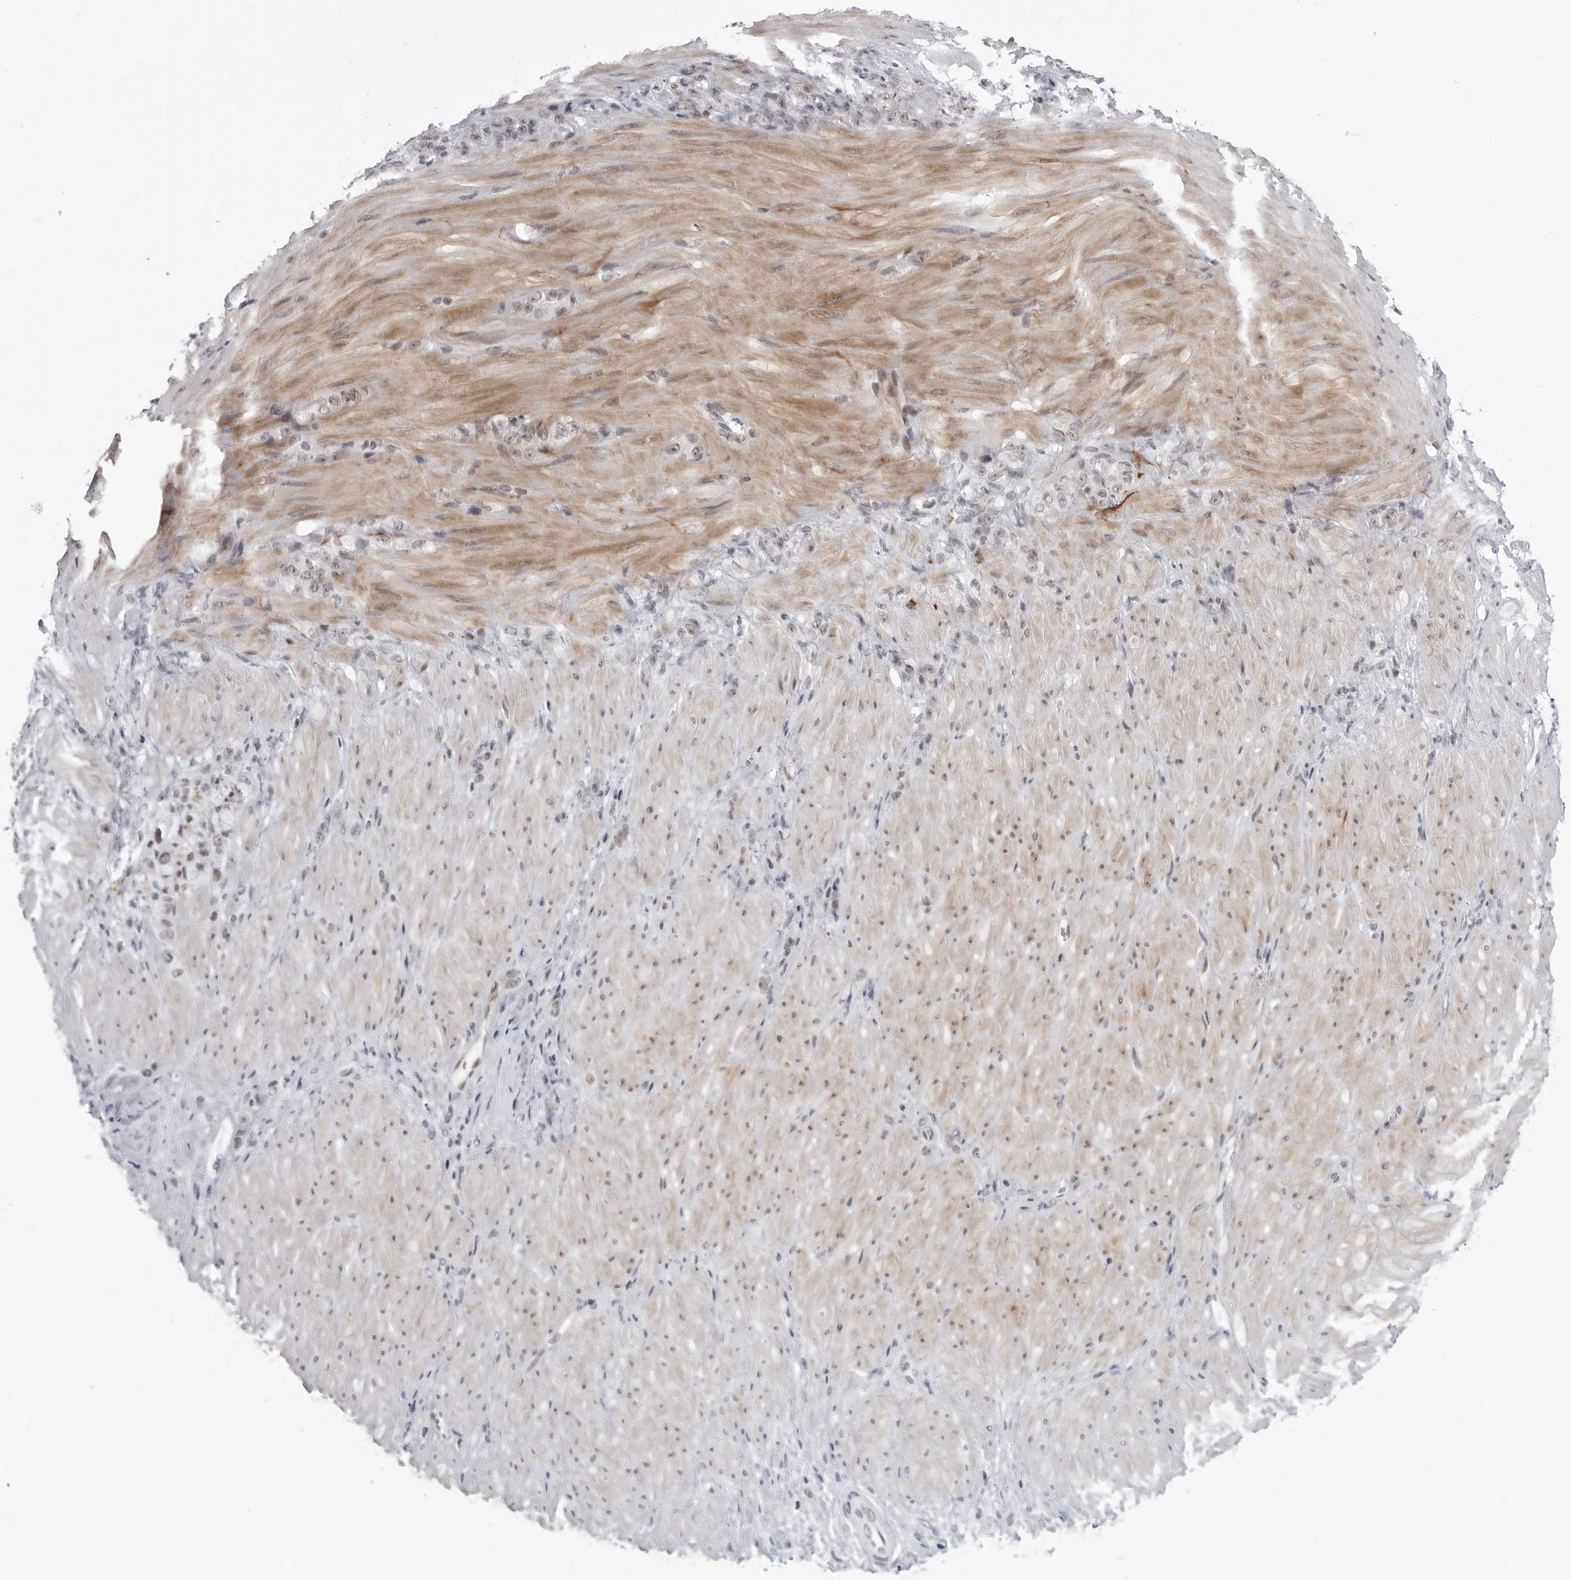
{"staining": {"intensity": "weak", "quantity": "<25%", "location": "nuclear"}, "tissue": "stomach cancer", "cell_type": "Tumor cells", "image_type": "cancer", "snomed": [{"axis": "morphology", "description": "Normal tissue, NOS"}, {"axis": "morphology", "description": "Adenocarcinoma, NOS"}, {"axis": "topography", "description": "Stomach"}], "caption": "The histopathology image exhibits no significant positivity in tumor cells of adenocarcinoma (stomach).", "gene": "TRIM66", "patient": {"sex": "male", "age": 82}}